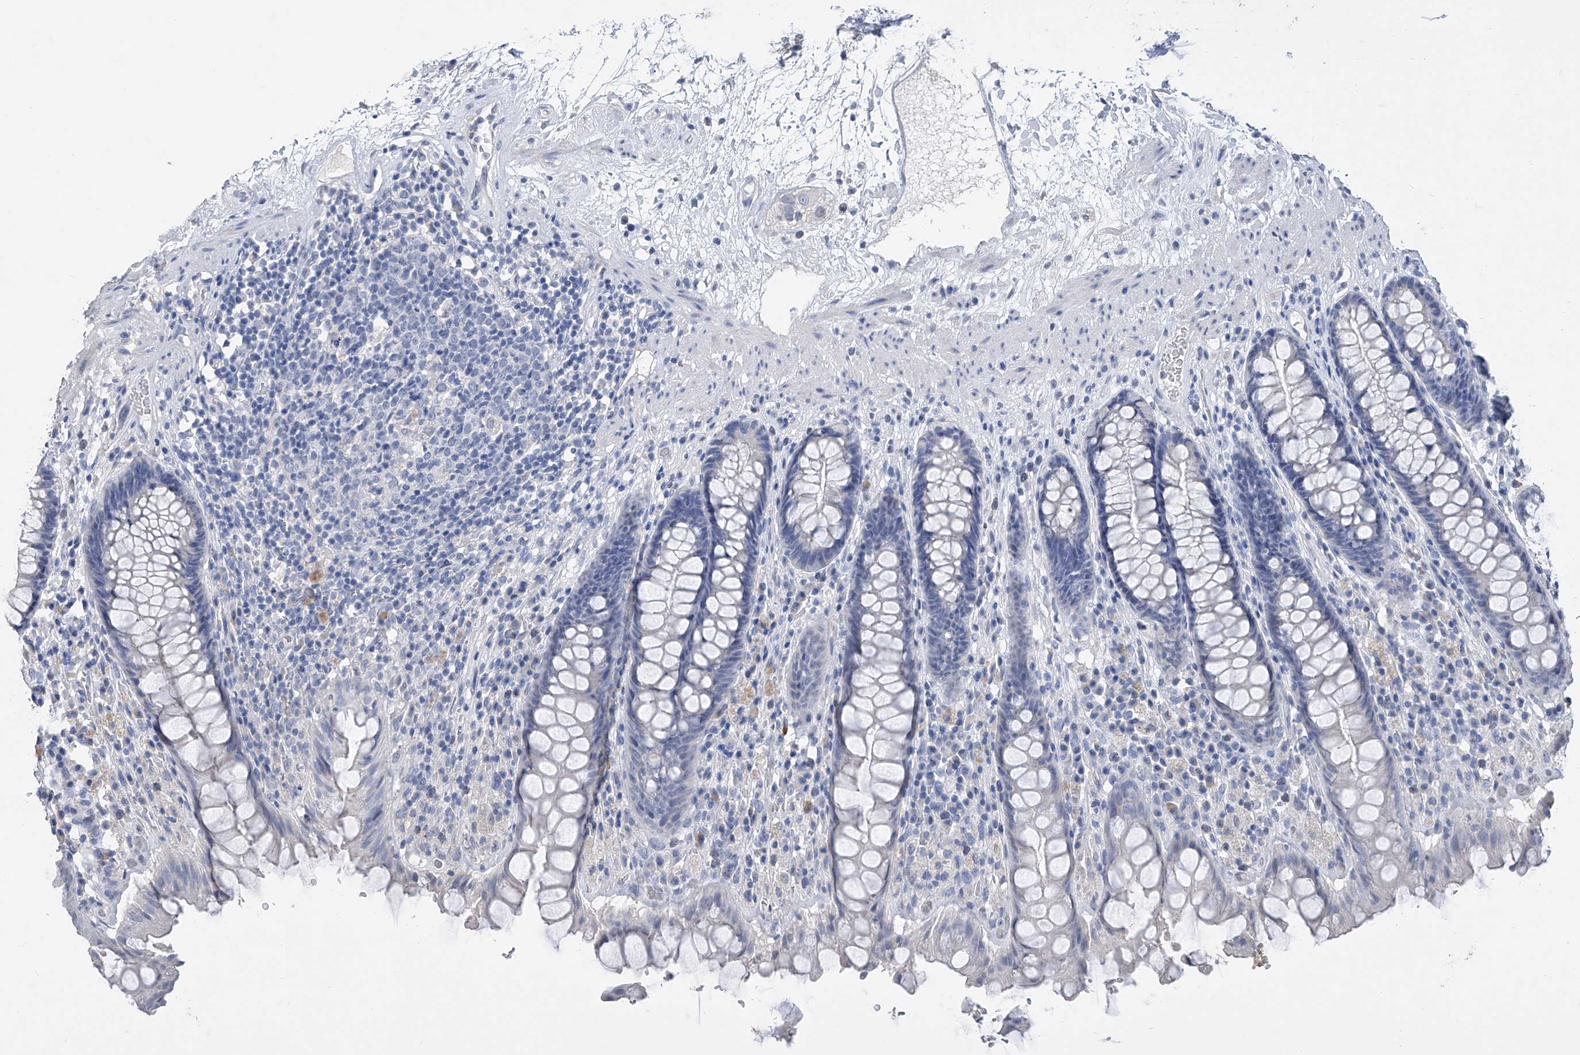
{"staining": {"intensity": "negative", "quantity": "none", "location": "none"}, "tissue": "rectum", "cell_type": "Glandular cells", "image_type": "normal", "snomed": [{"axis": "morphology", "description": "Normal tissue, NOS"}, {"axis": "topography", "description": "Rectum"}], "caption": "An immunohistochemistry (IHC) image of normal rectum is shown. There is no staining in glandular cells of rectum.", "gene": "ADRA1A", "patient": {"sex": "male", "age": 64}}